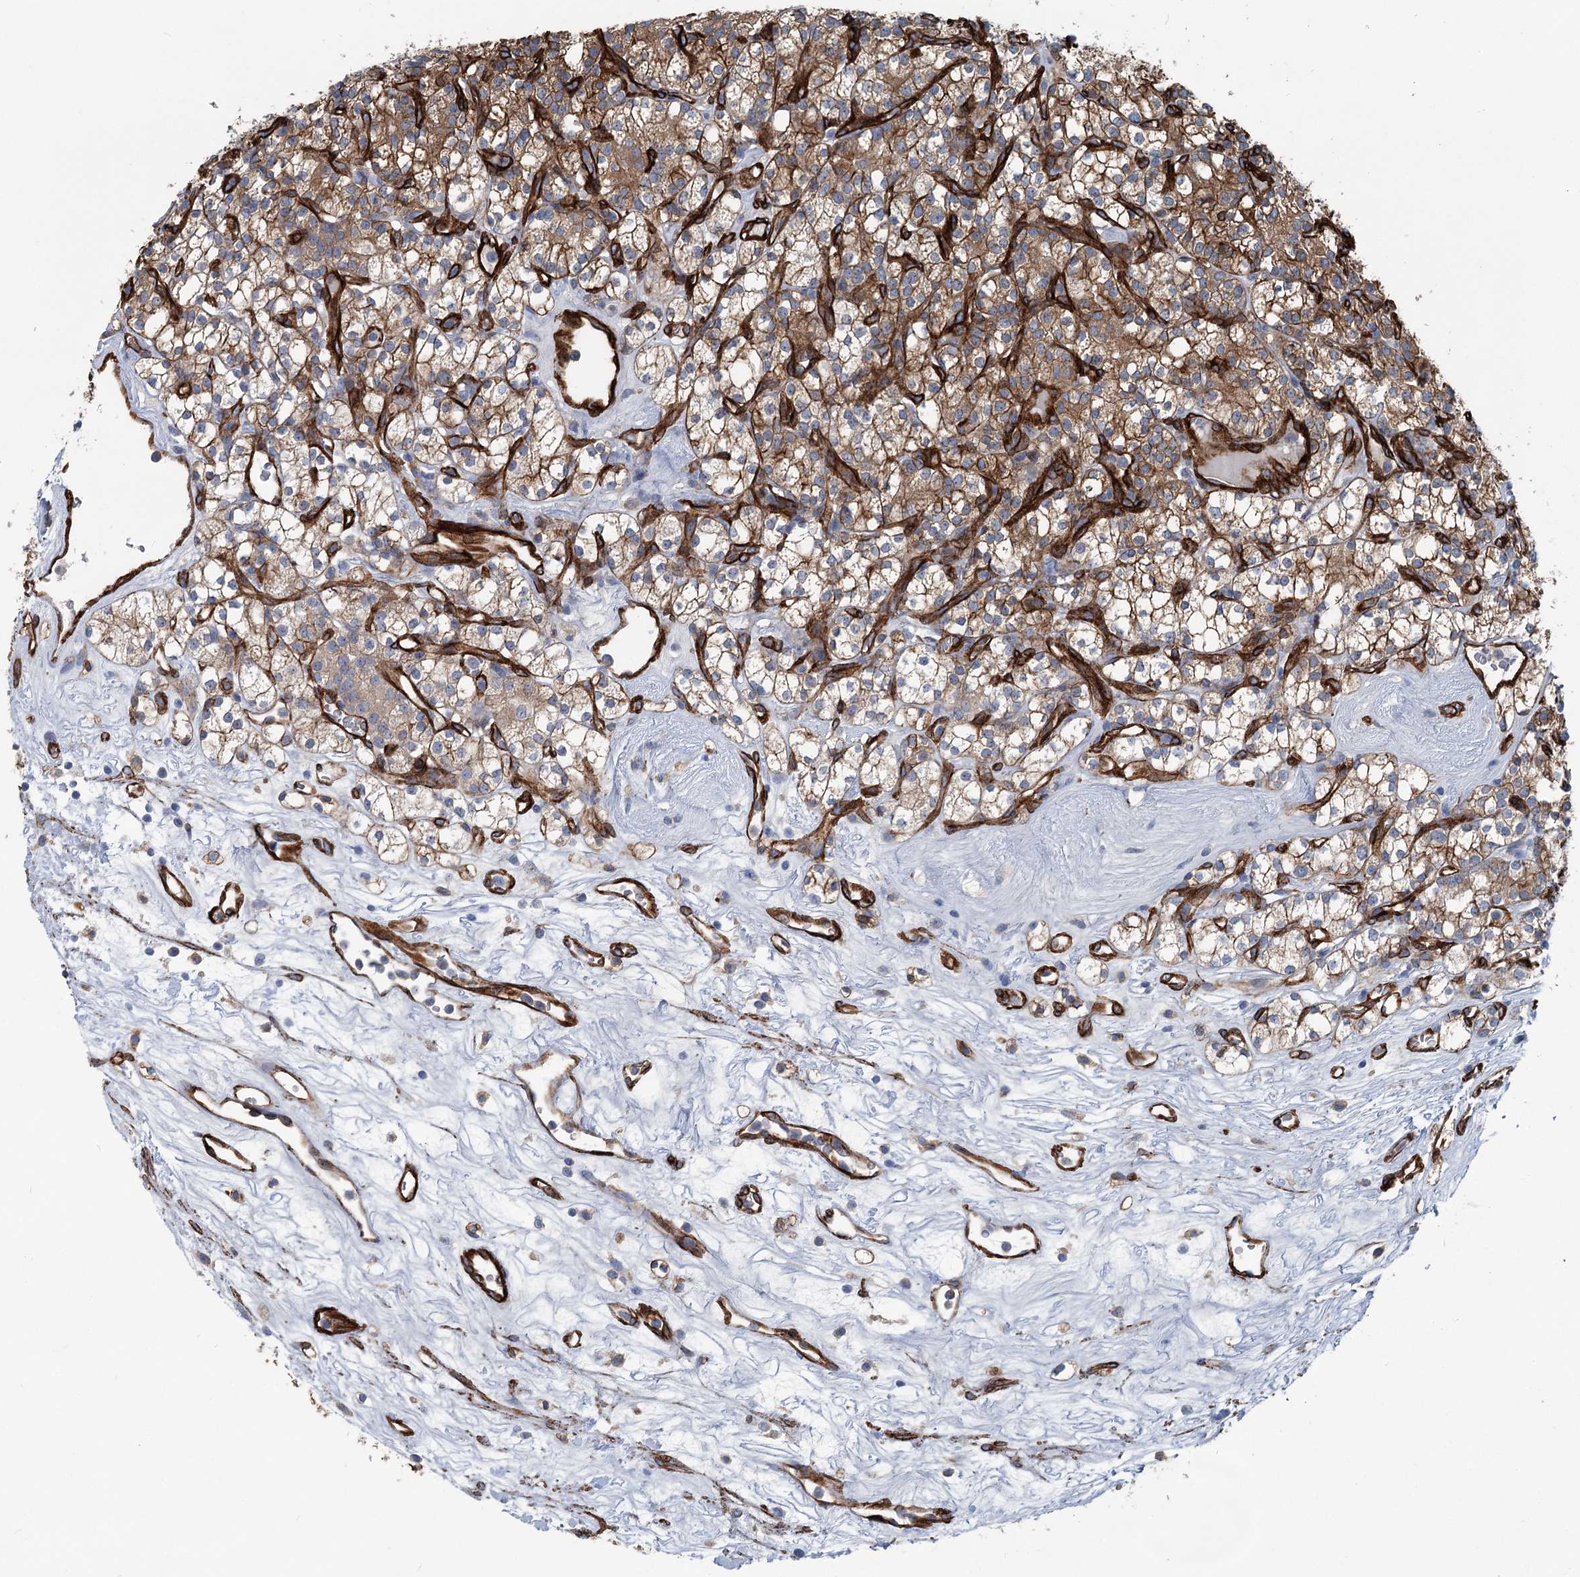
{"staining": {"intensity": "moderate", "quantity": ">75%", "location": "cytoplasmic/membranous"}, "tissue": "renal cancer", "cell_type": "Tumor cells", "image_type": "cancer", "snomed": [{"axis": "morphology", "description": "Adenocarcinoma, NOS"}, {"axis": "topography", "description": "Kidney"}], "caption": "Immunohistochemistry (IHC) image of neoplastic tissue: adenocarcinoma (renal) stained using immunohistochemistry shows medium levels of moderate protein expression localized specifically in the cytoplasmic/membranous of tumor cells, appearing as a cytoplasmic/membranous brown color.", "gene": "IQSEC1", "patient": {"sex": "male", "age": 77}}